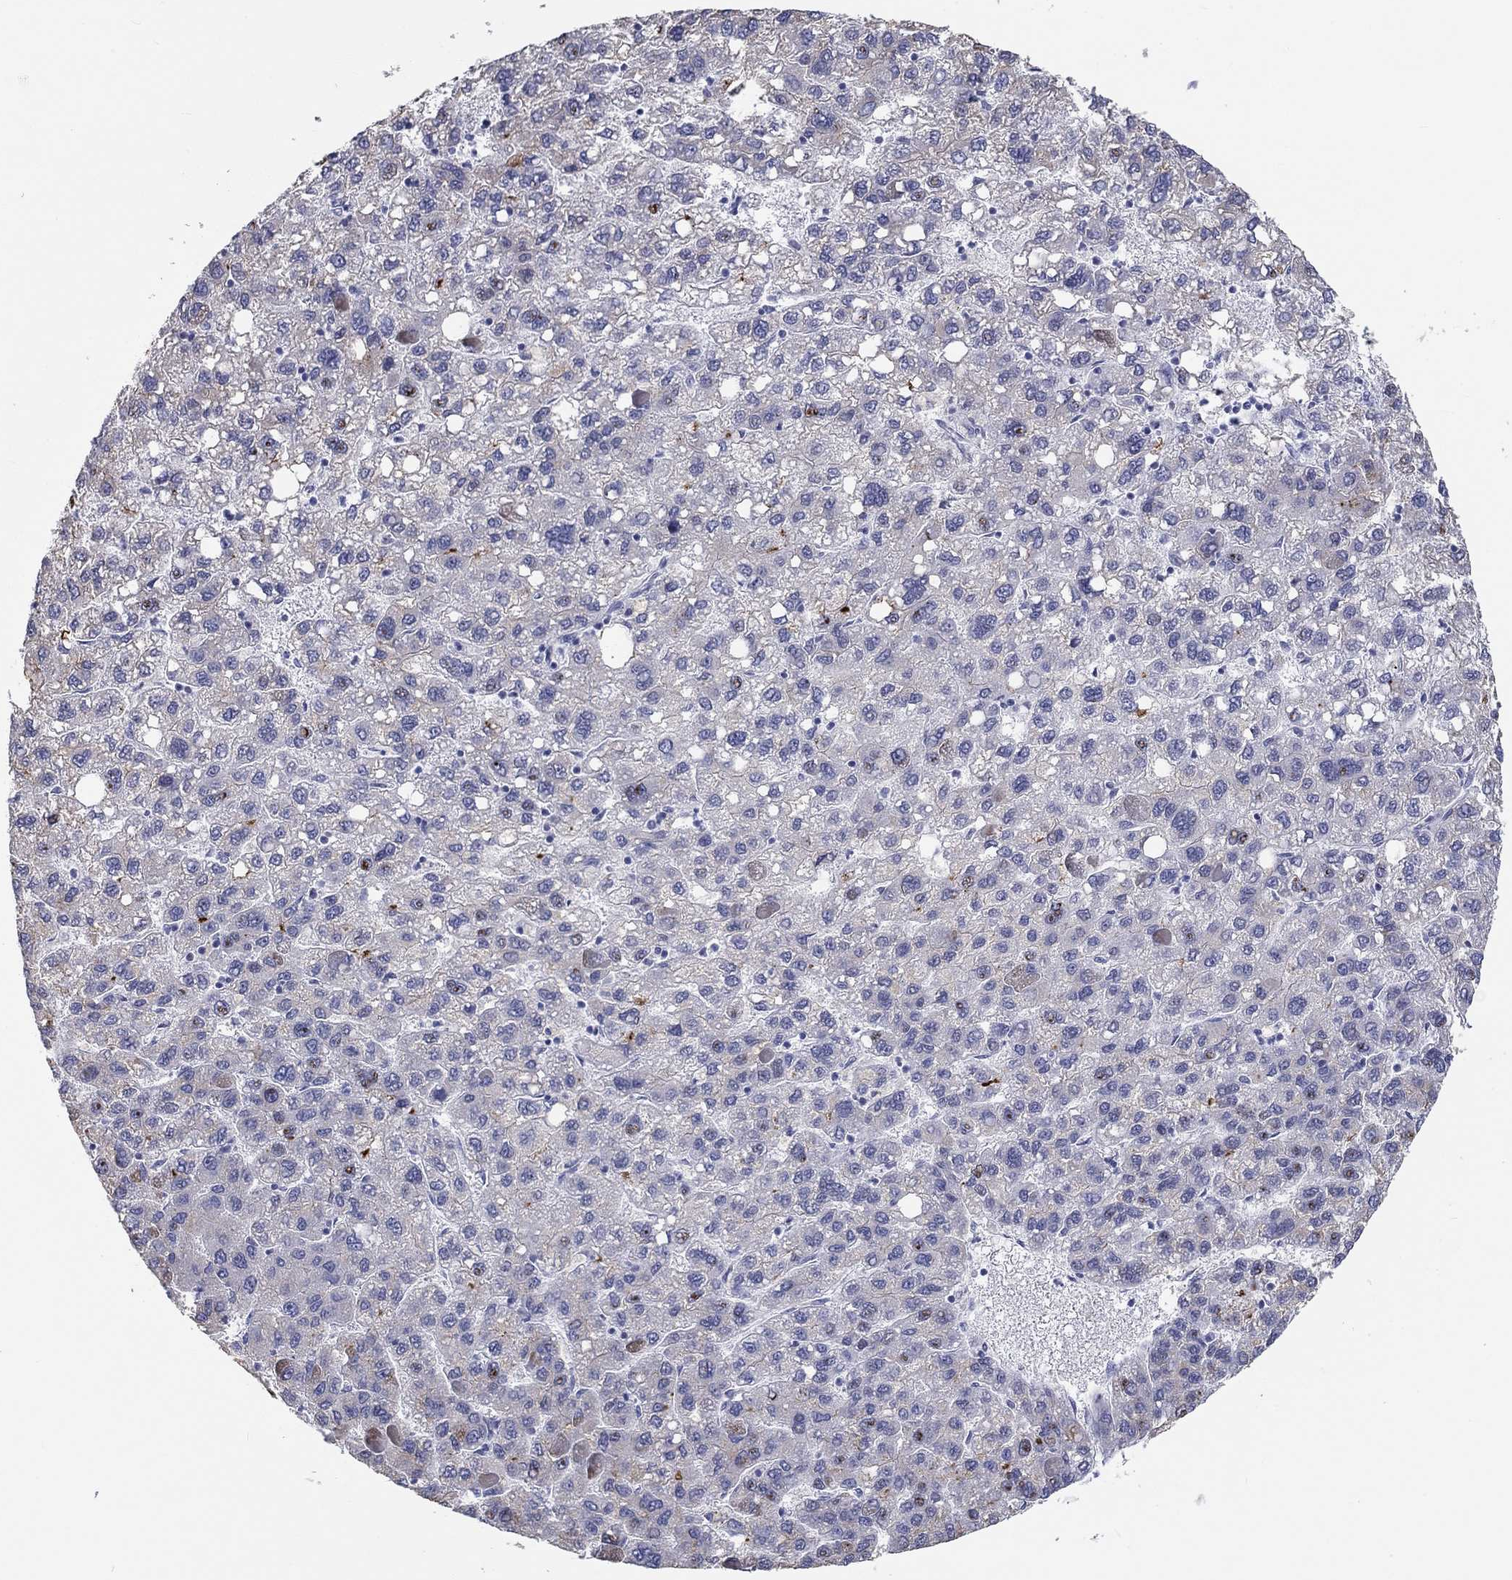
{"staining": {"intensity": "moderate", "quantity": "<25%", "location": "cytoplasmic/membranous"}, "tissue": "liver cancer", "cell_type": "Tumor cells", "image_type": "cancer", "snomed": [{"axis": "morphology", "description": "Carcinoma, Hepatocellular, NOS"}, {"axis": "topography", "description": "Liver"}], "caption": "The histopathology image shows immunohistochemical staining of liver hepatocellular carcinoma. There is moderate cytoplasmic/membranous expression is present in about <25% of tumor cells. (brown staining indicates protein expression, while blue staining denotes nuclei).", "gene": "LRRC4C", "patient": {"sex": "female", "age": 82}}